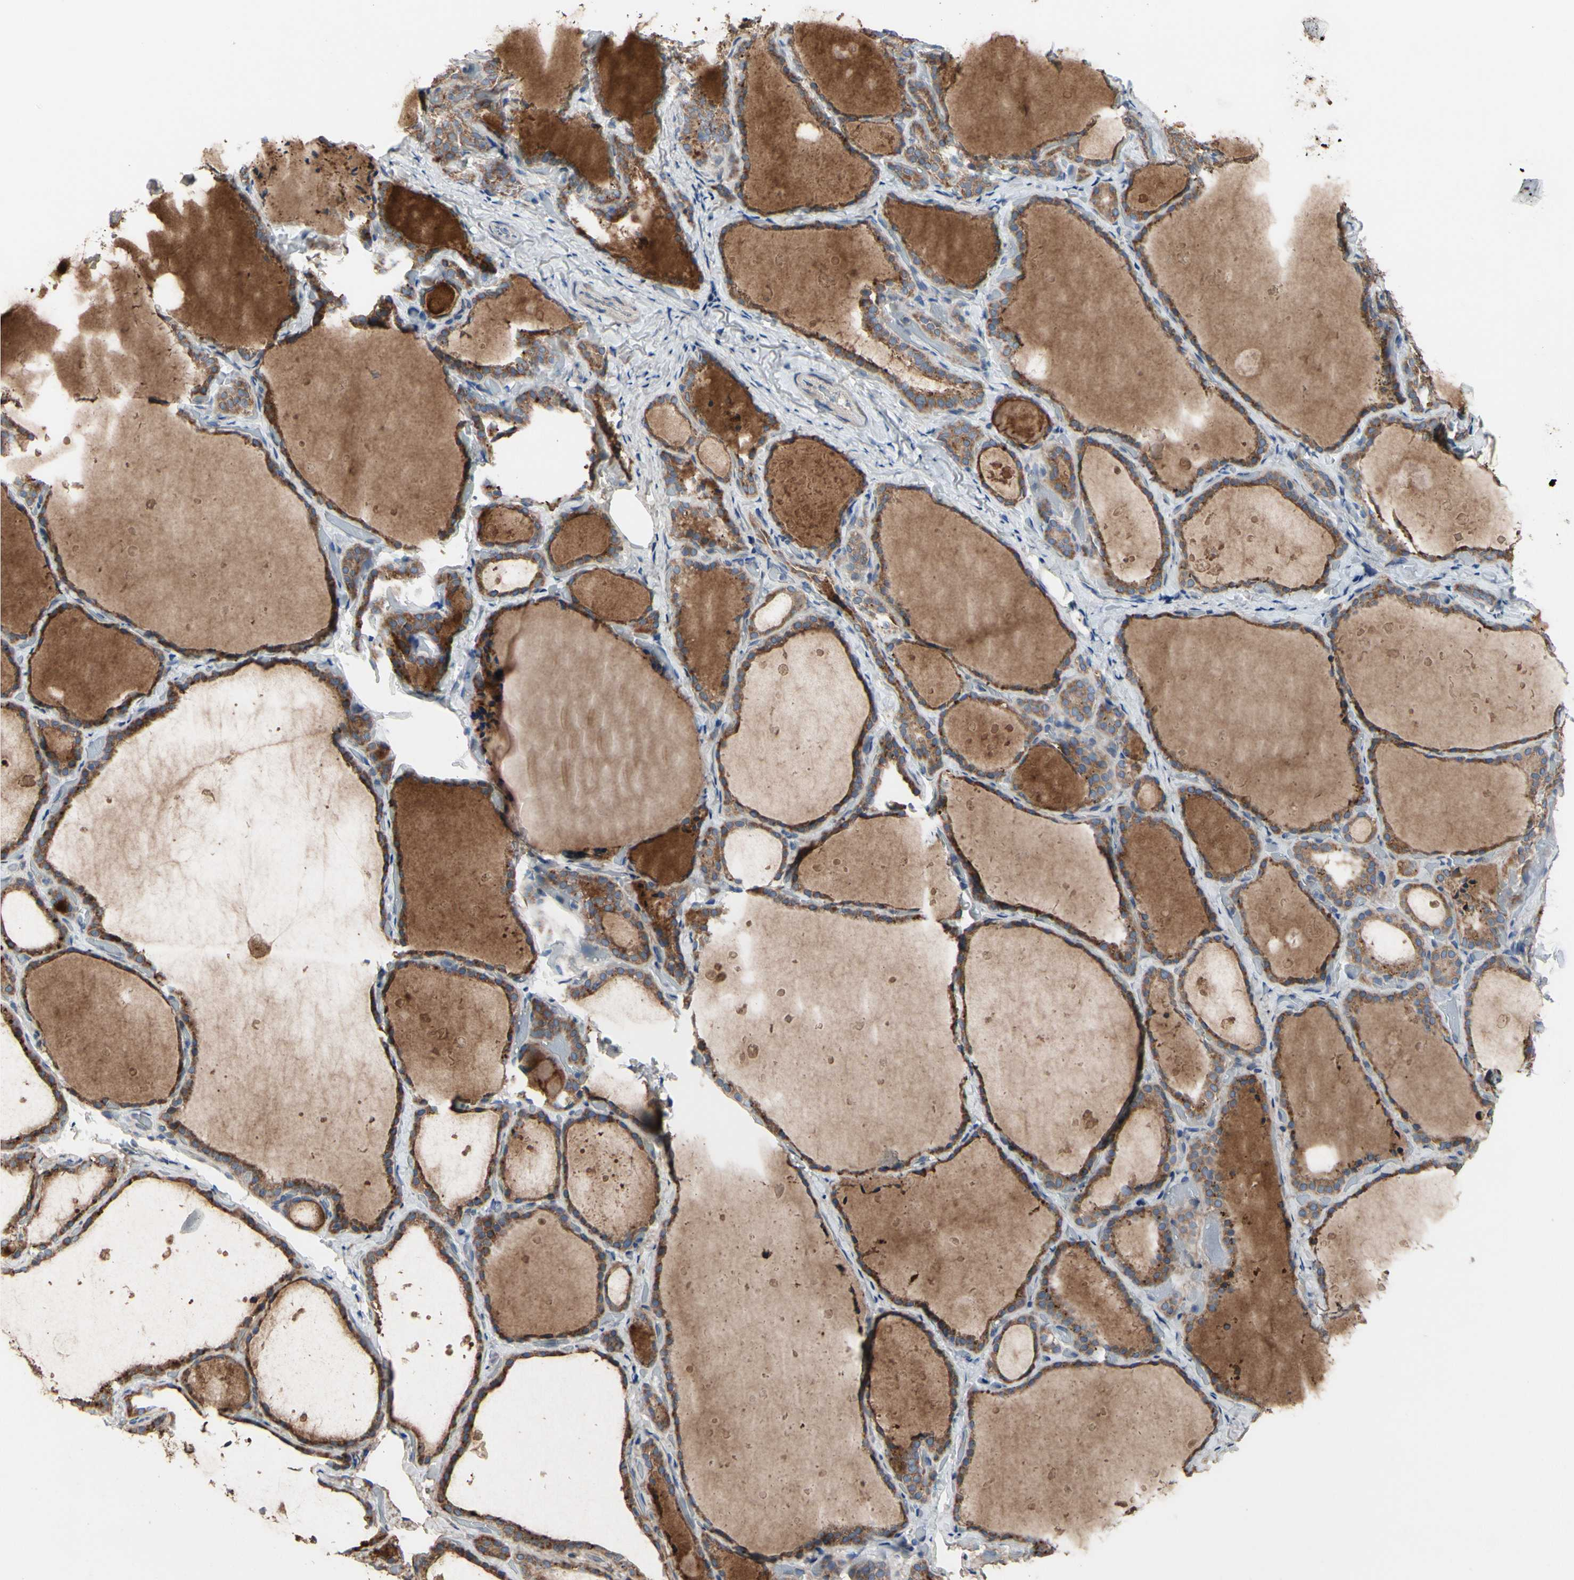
{"staining": {"intensity": "strong", "quantity": ">75%", "location": "cytoplasmic/membranous"}, "tissue": "thyroid gland", "cell_type": "Glandular cells", "image_type": "normal", "snomed": [{"axis": "morphology", "description": "Normal tissue, NOS"}, {"axis": "topography", "description": "Thyroid gland"}], "caption": "DAB immunohistochemical staining of benign human thyroid gland reveals strong cytoplasmic/membranous protein staining in about >75% of glandular cells.", "gene": "TTC14", "patient": {"sex": "female", "age": 44}}